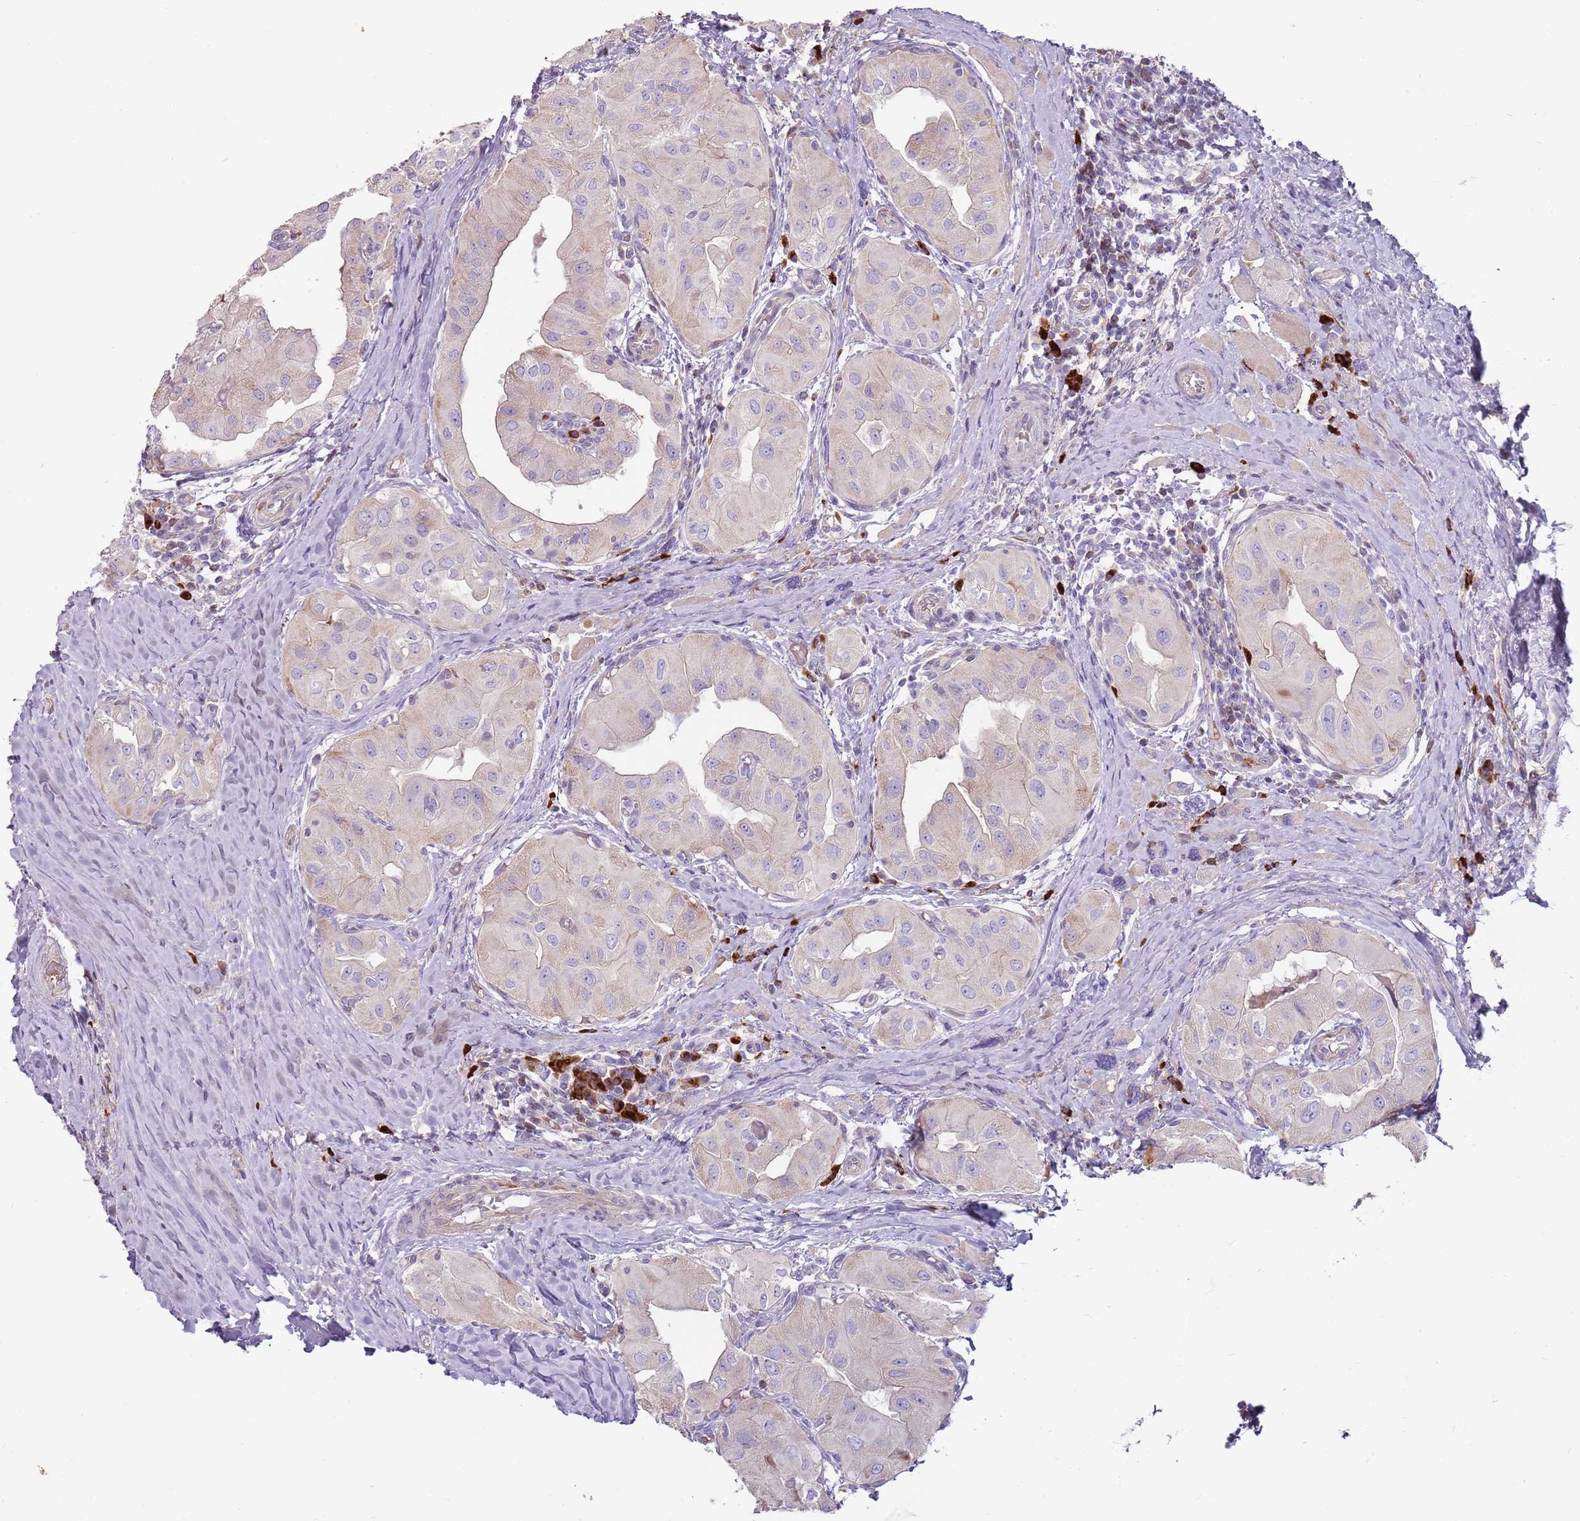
{"staining": {"intensity": "negative", "quantity": "none", "location": "none"}, "tissue": "thyroid cancer", "cell_type": "Tumor cells", "image_type": "cancer", "snomed": [{"axis": "morphology", "description": "Papillary adenocarcinoma, NOS"}, {"axis": "topography", "description": "Thyroid gland"}], "caption": "Protein analysis of thyroid papillary adenocarcinoma demonstrates no significant positivity in tumor cells.", "gene": "MCUB", "patient": {"sex": "female", "age": 59}}